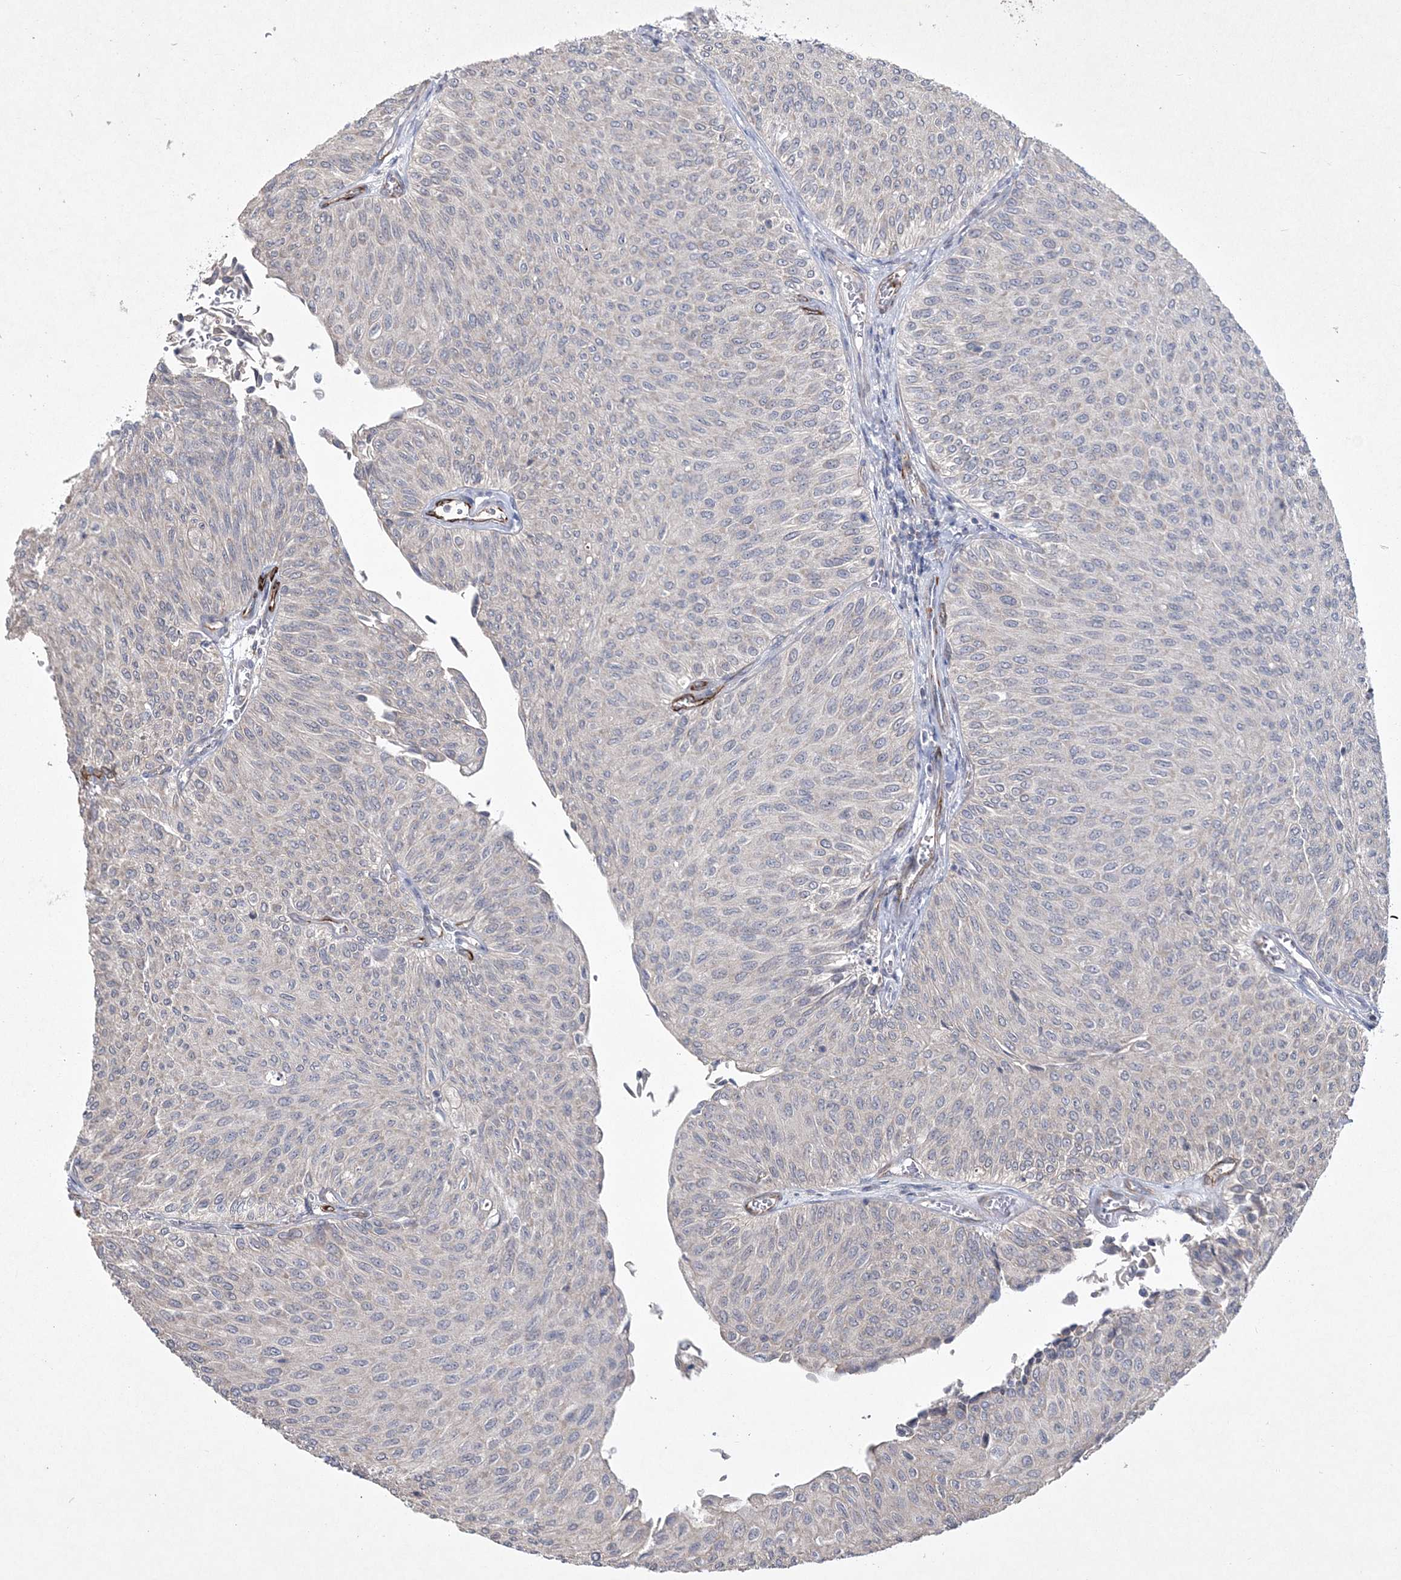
{"staining": {"intensity": "negative", "quantity": "none", "location": "none"}, "tissue": "urothelial cancer", "cell_type": "Tumor cells", "image_type": "cancer", "snomed": [{"axis": "morphology", "description": "Urothelial carcinoma, Low grade"}, {"axis": "topography", "description": "Urinary bladder"}], "caption": "Photomicrograph shows no protein expression in tumor cells of low-grade urothelial carcinoma tissue. (DAB (3,3'-diaminobenzidine) IHC, high magnification).", "gene": "DPCD", "patient": {"sex": "male", "age": 78}}